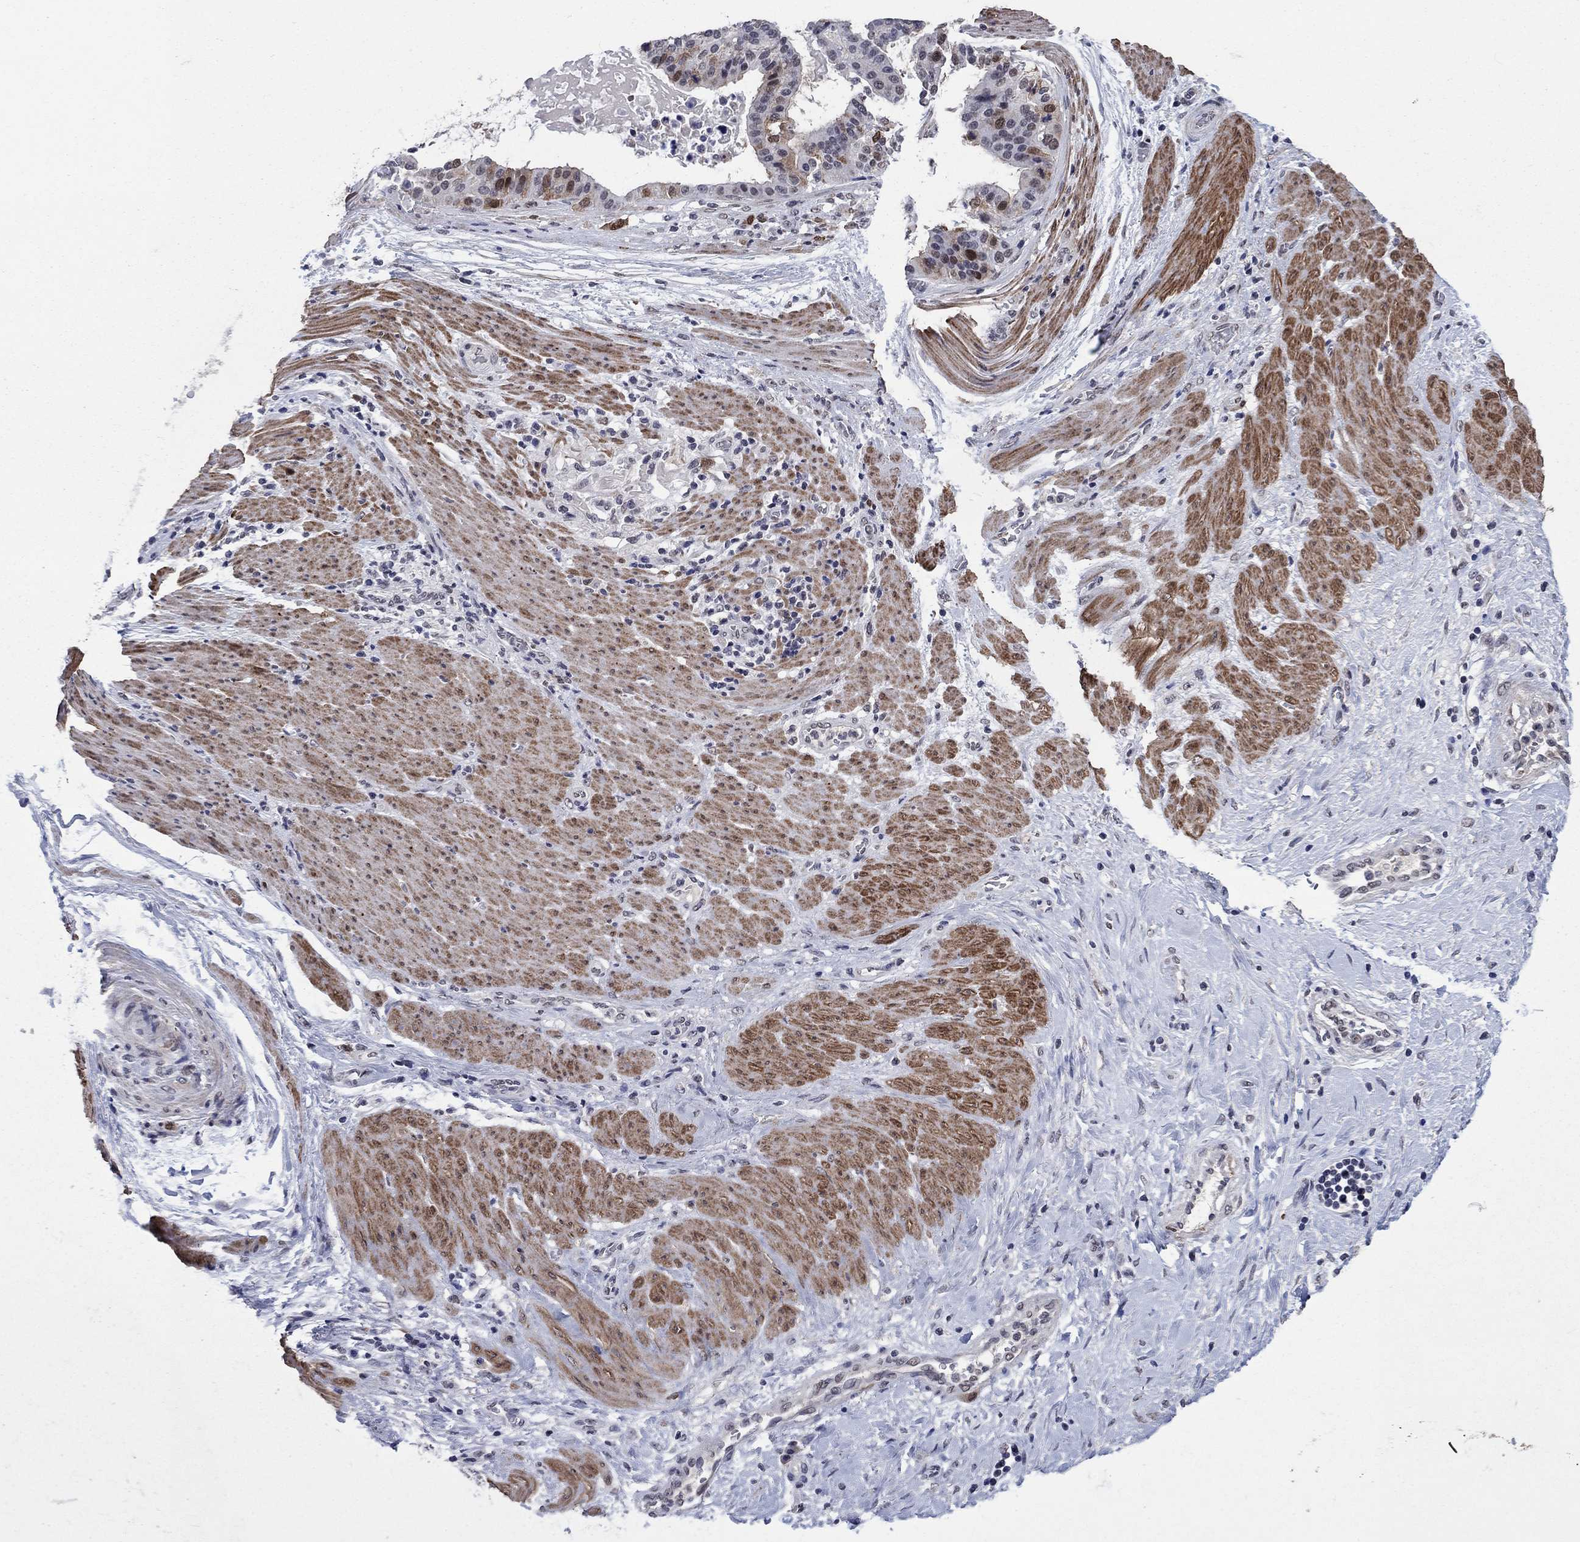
{"staining": {"intensity": "moderate", "quantity": "25%-75%", "location": "cytoplasmic/membranous,nuclear"}, "tissue": "stomach cancer", "cell_type": "Tumor cells", "image_type": "cancer", "snomed": [{"axis": "morphology", "description": "Adenocarcinoma, NOS"}, {"axis": "topography", "description": "Stomach"}], "caption": "Adenocarcinoma (stomach) stained for a protein (brown) displays moderate cytoplasmic/membranous and nuclear positive staining in about 25%-75% of tumor cells.", "gene": "TYMS", "patient": {"sex": "male", "age": 48}}